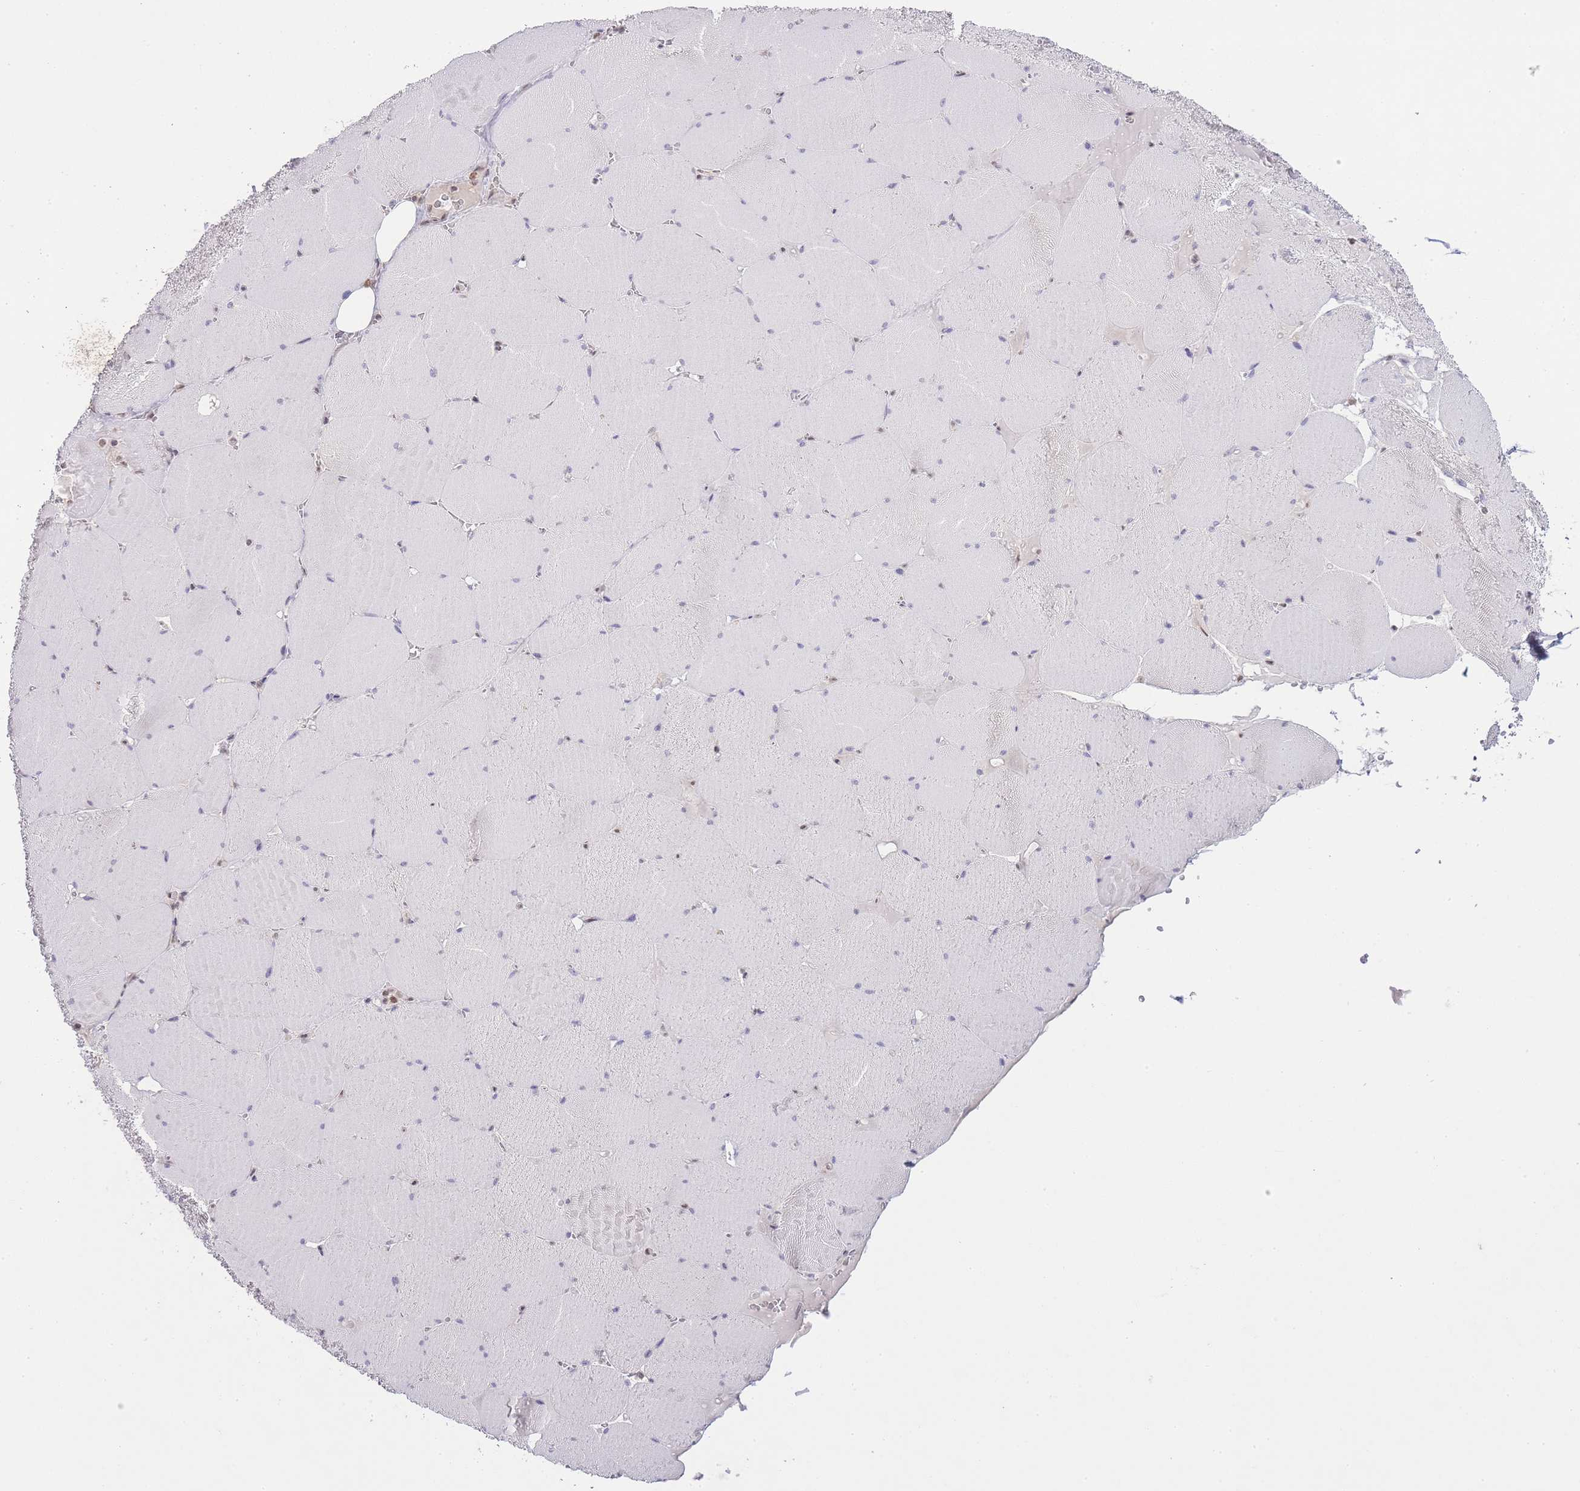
{"staining": {"intensity": "negative", "quantity": "none", "location": "none"}, "tissue": "skeletal muscle", "cell_type": "Myocytes", "image_type": "normal", "snomed": [{"axis": "morphology", "description": "Normal tissue, NOS"}, {"axis": "topography", "description": "Skeletal muscle"}, {"axis": "topography", "description": "Head-Neck"}], "caption": "The photomicrograph displays no significant expression in myocytes of skeletal muscle. Brightfield microscopy of immunohistochemistry (IHC) stained with DAB (3,3'-diaminobenzidine) (brown) and hematoxylin (blue), captured at high magnification.", "gene": "TMED3", "patient": {"sex": "male", "age": 66}}